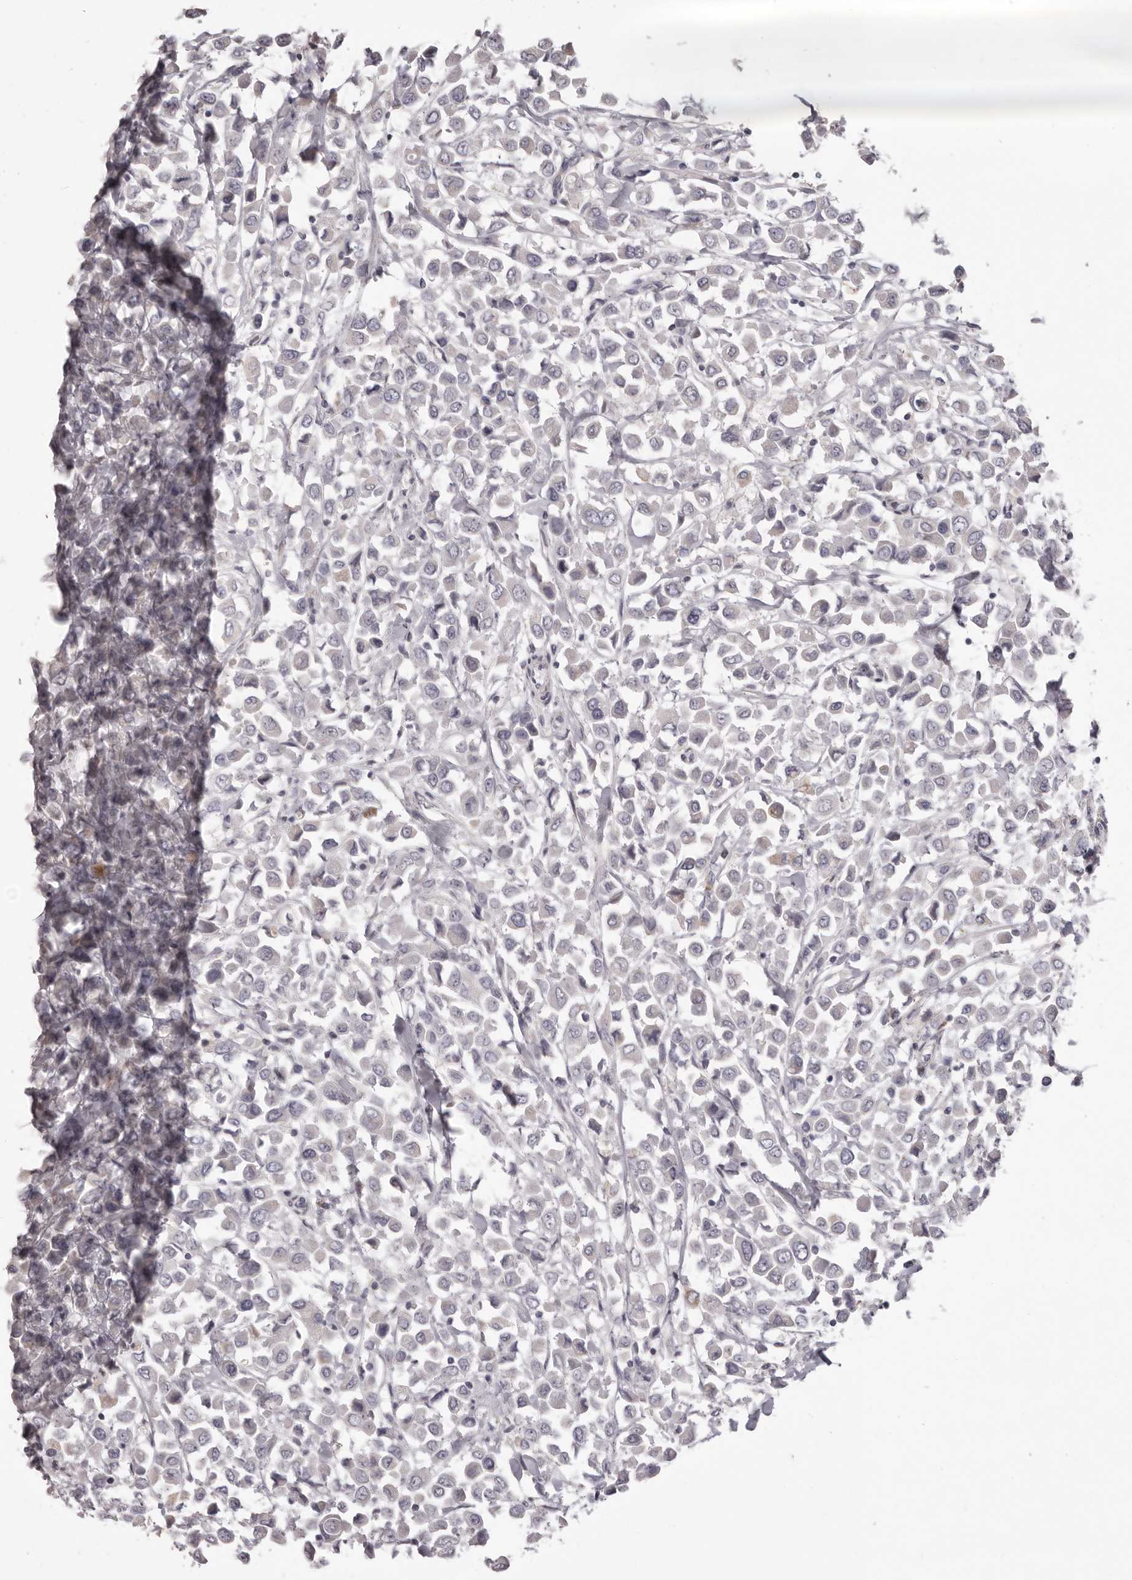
{"staining": {"intensity": "negative", "quantity": "none", "location": "none"}, "tissue": "breast cancer", "cell_type": "Tumor cells", "image_type": "cancer", "snomed": [{"axis": "morphology", "description": "Duct carcinoma"}, {"axis": "topography", "description": "Breast"}], "caption": "This image is of breast infiltrating ductal carcinoma stained with IHC to label a protein in brown with the nuclei are counter-stained blue. There is no staining in tumor cells.", "gene": "PRMT2", "patient": {"sex": "female", "age": 61}}